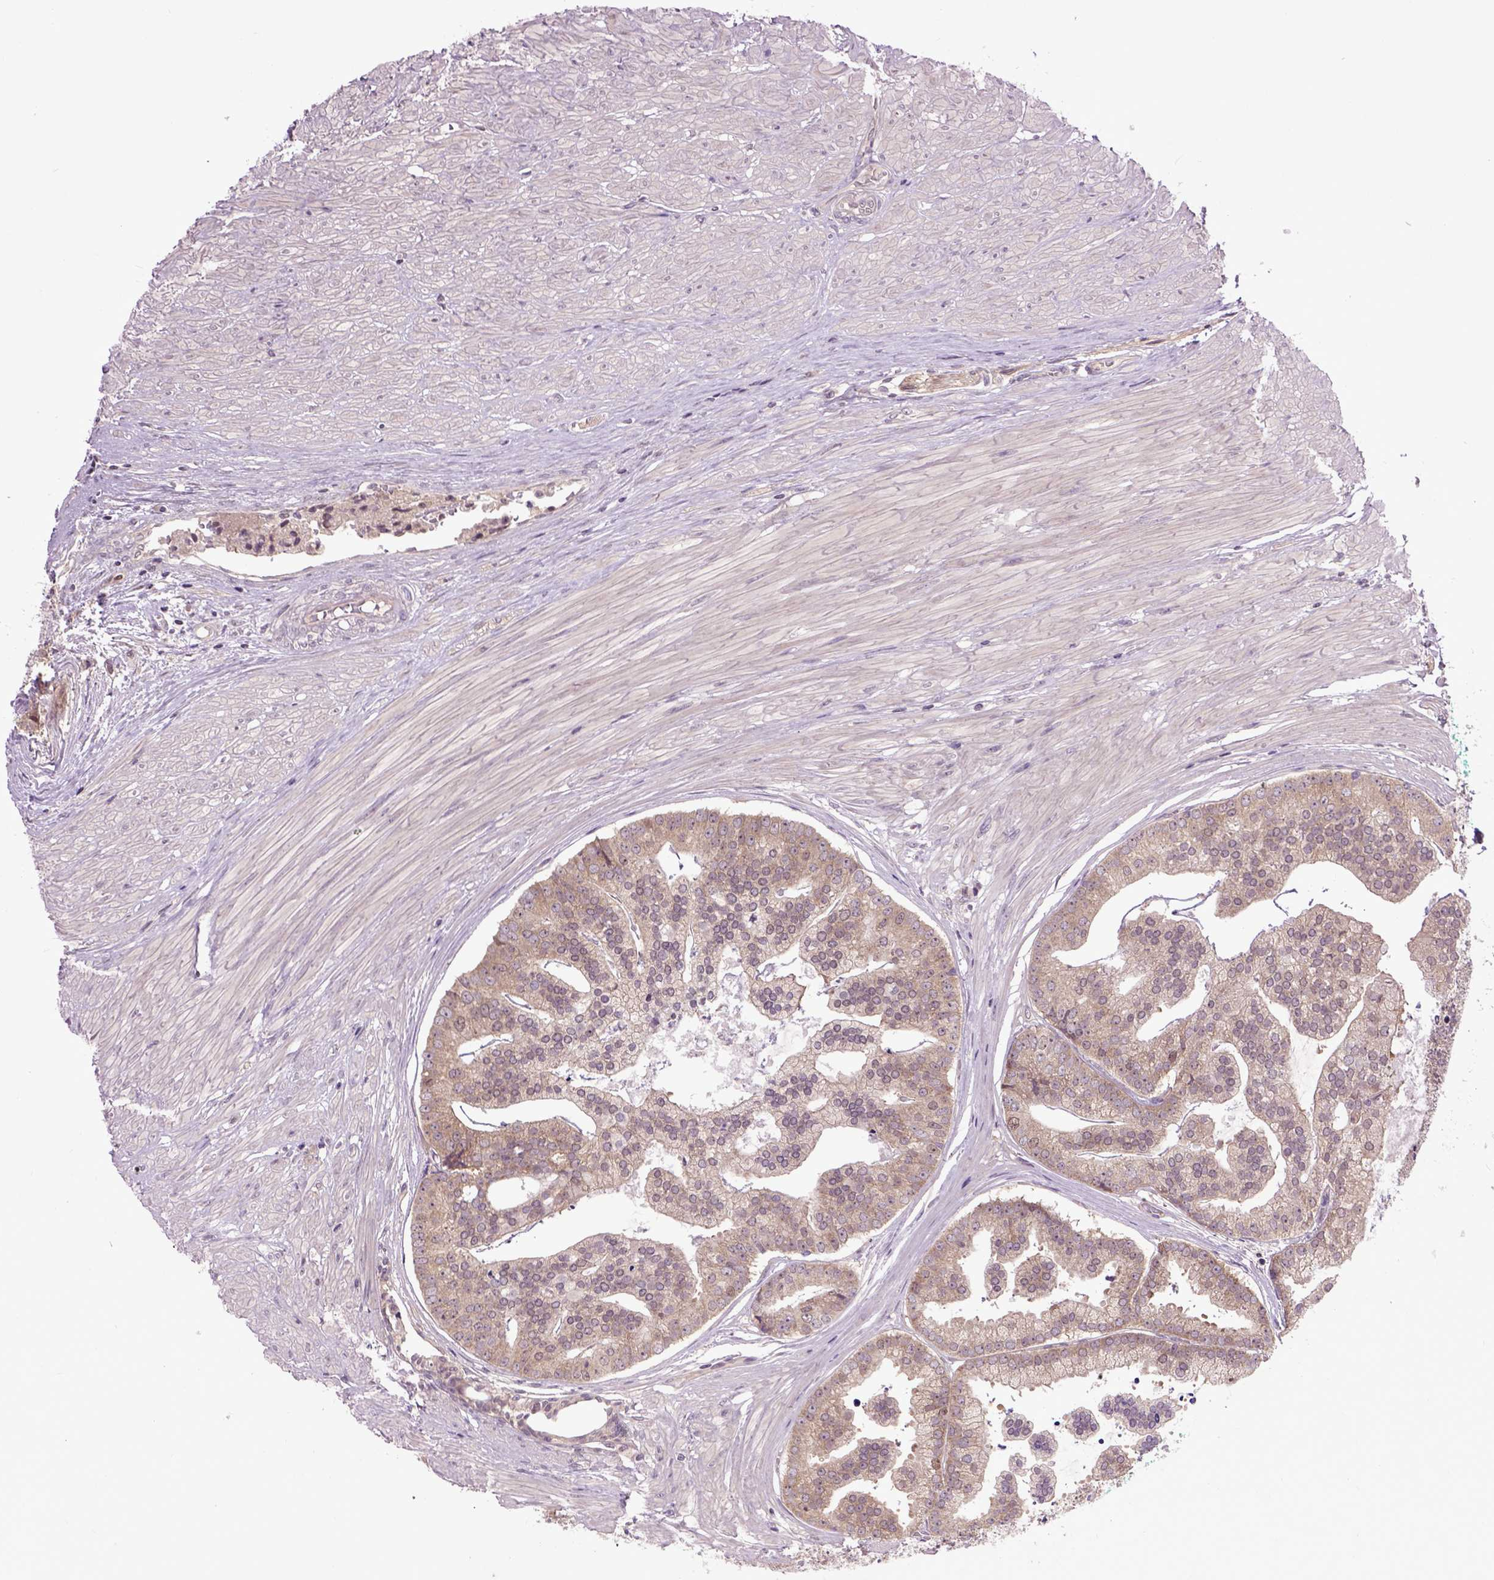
{"staining": {"intensity": "weak", "quantity": ">75%", "location": "cytoplasmic/membranous"}, "tissue": "prostate cancer", "cell_type": "Tumor cells", "image_type": "cancer", "snomed": [{"axis": "morphology", "description": "Adenocarcinoma, NOS"}, {"axis": "topography", "description": "Prostate and seminal vesicle, NOS"}, {"axis": "topography", "description": "Prostate"}], "caption": "Adenocarcinoma (prostate) stained for a protein (brown) demonstrates weak cytoplasmic/membranous positive positivity in approximately >75% of tumor cells.", "gene": "WDR48", "patient": {"sex": "male", "age": 44}}